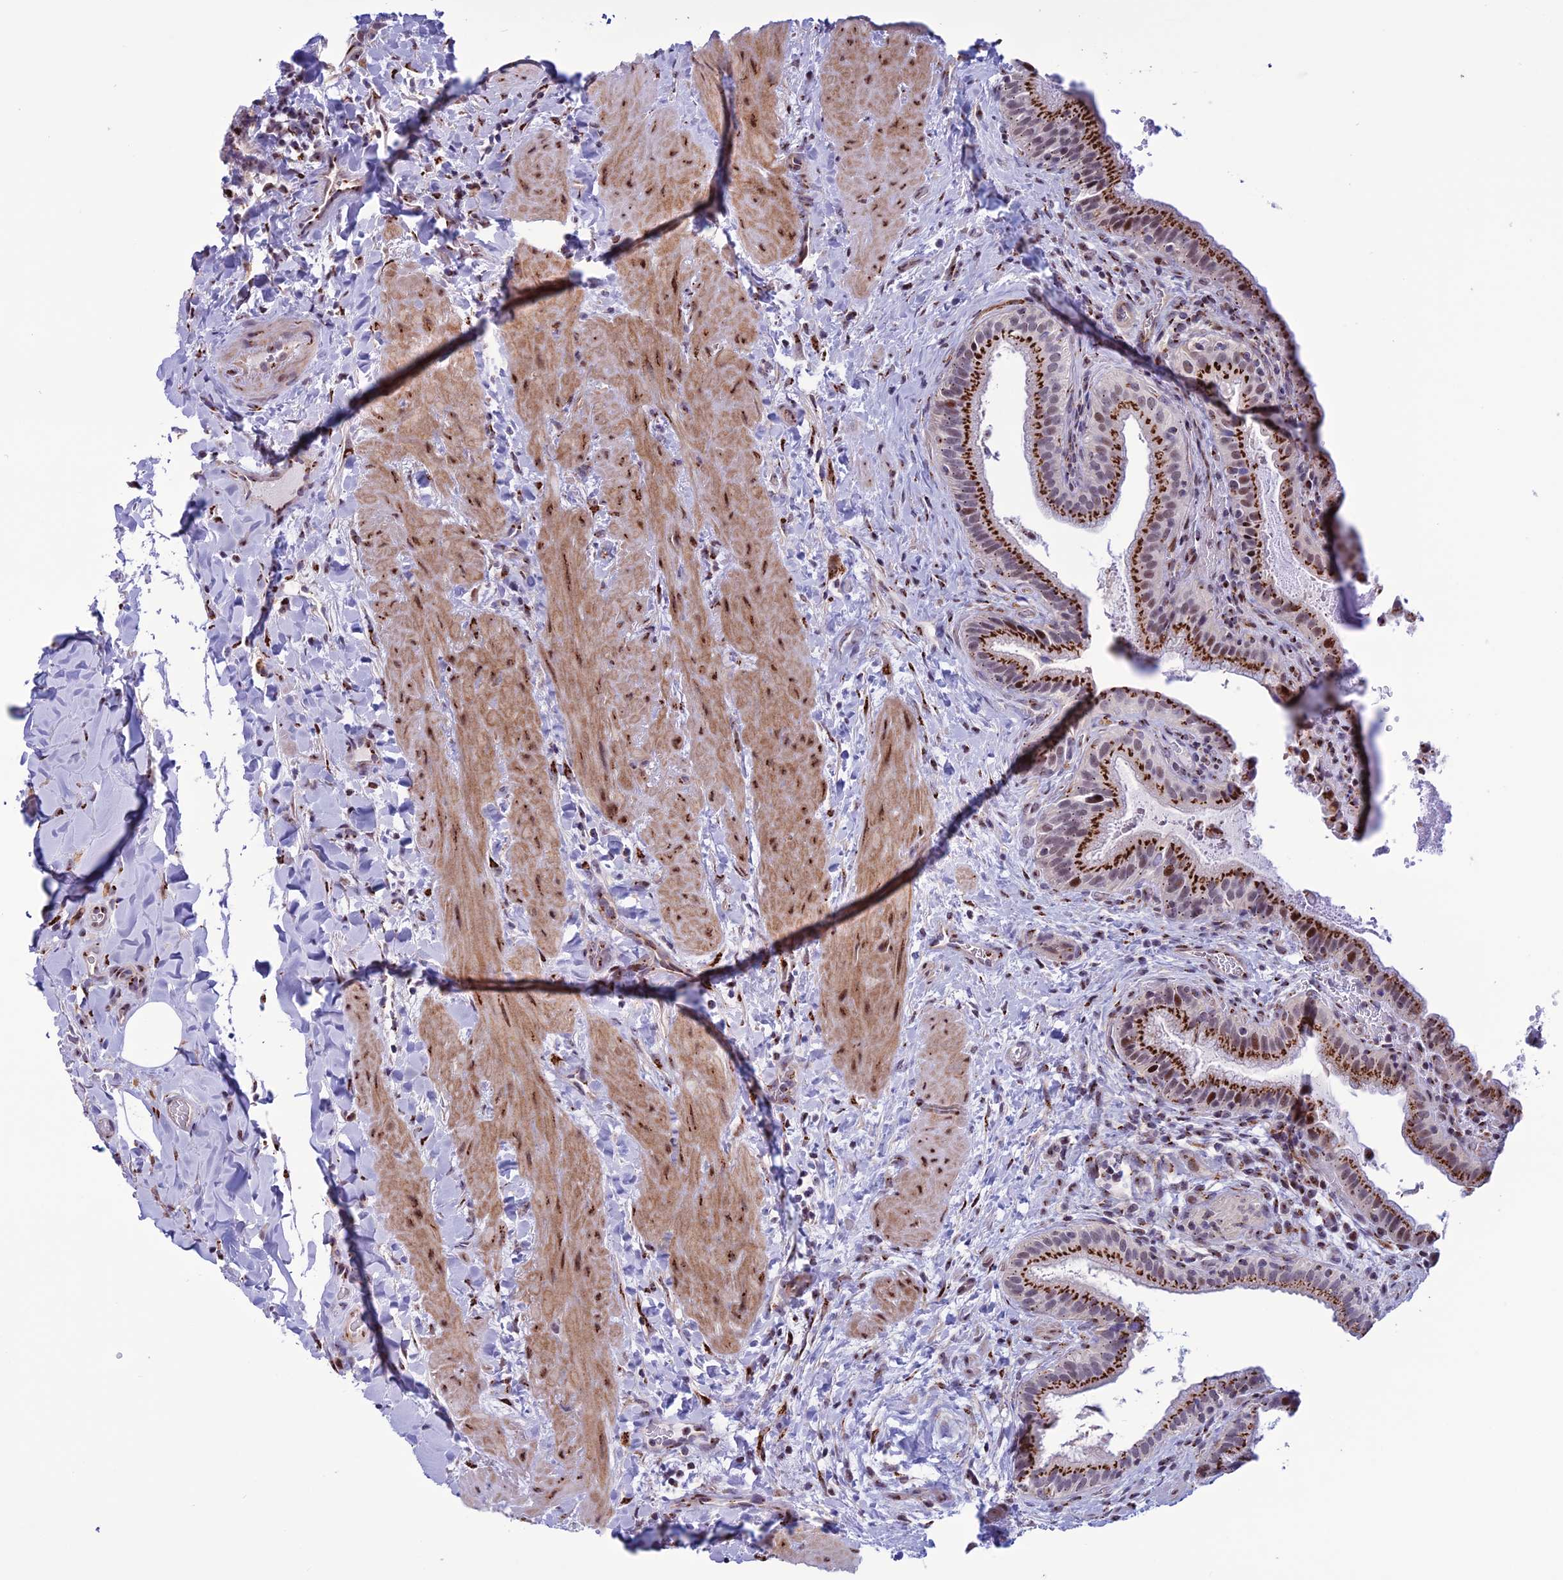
{"staining": {"intensity": "strong", "quantity": ">75%", "location": "cytoplasmic/membranous"}, "tissue": "gallbladder", "cell_type": "Glandular cells", "image_type": "normal", "snomed": [{"axis": "morphology", "description": "Normal tissue, NOS"}, {"axis": "topography", "description": "Gallbladder"}], "caption": "Human gallbladder stained with a brown dye shows strong cytoplasmic/membranous positive expression in approximately >75% of glandular cells.", "gene": "PLEKHA4", "patient": {"sex": "male", "age": 24}}